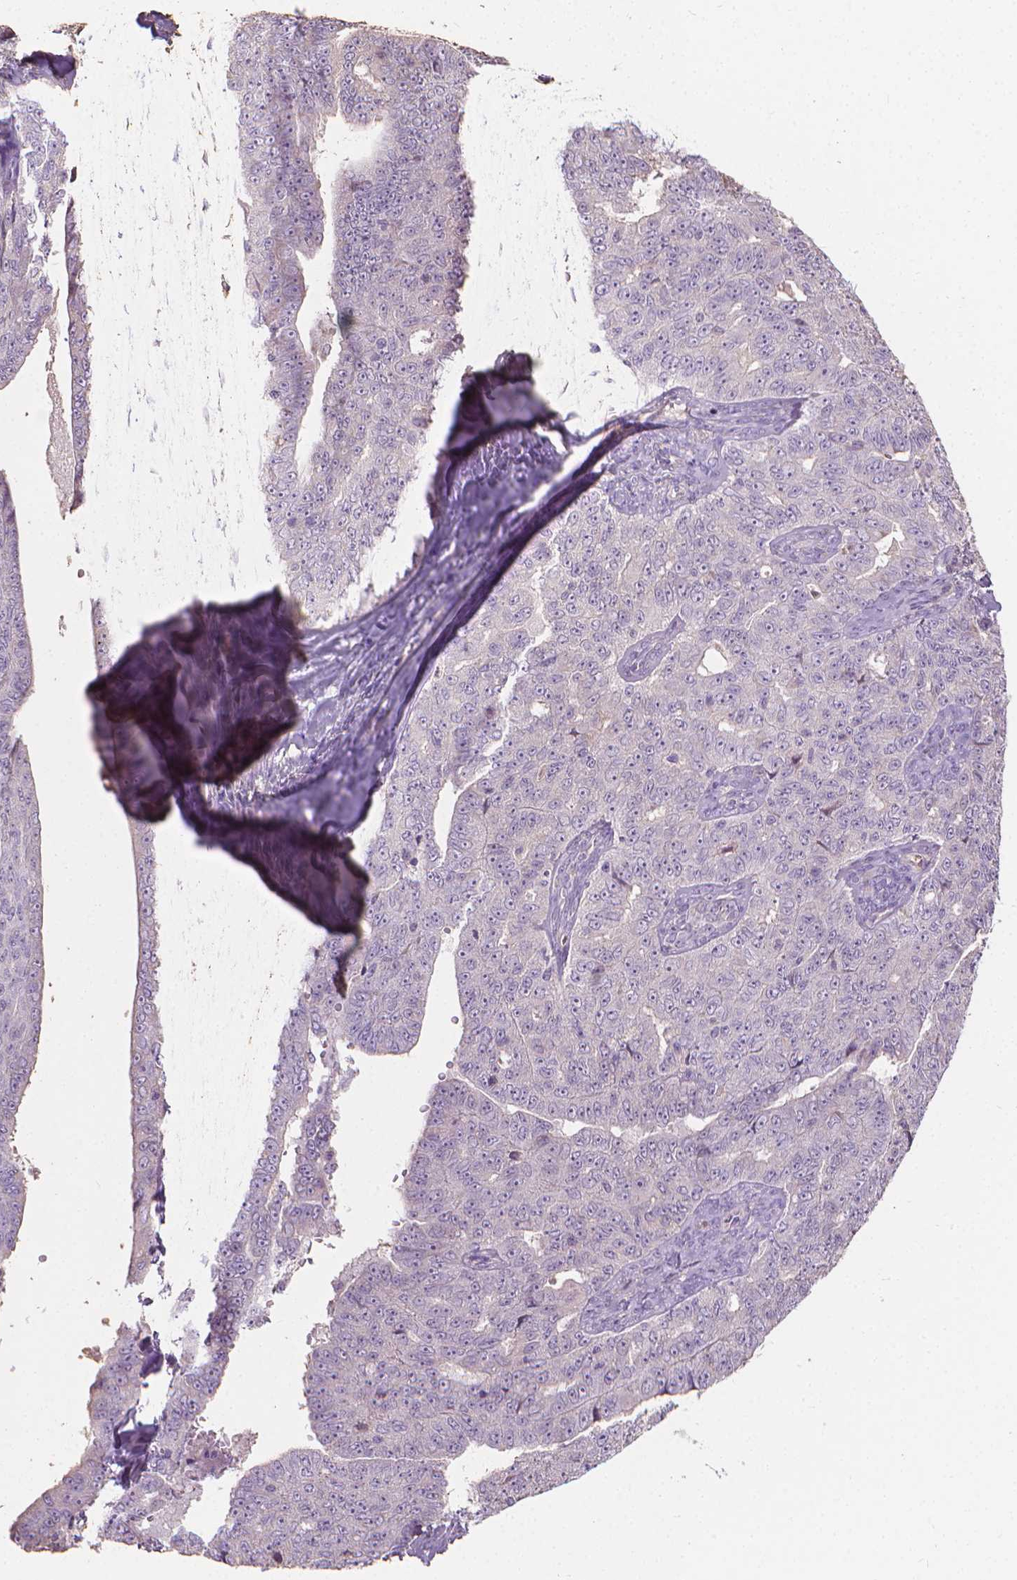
{"staining": {"intensity": "negative", "quantity": "none", "location": "none"}, "tissue": "ovarian cancer", "cell_type": "Tumor cells", "image_type": "cancer", "snomed": [{"axis": "morphology", "description": "Cystadenocarcinoma, serous, NOS"}, {"axis": "topography", "description": "Ovary"}], "caption": "Immunohistochemical staining of ovarian cancer reveals no significant positivity in tumor cells.", "gene": "CABCOCO1", "patient": {"sex": "female", "age": 71}}